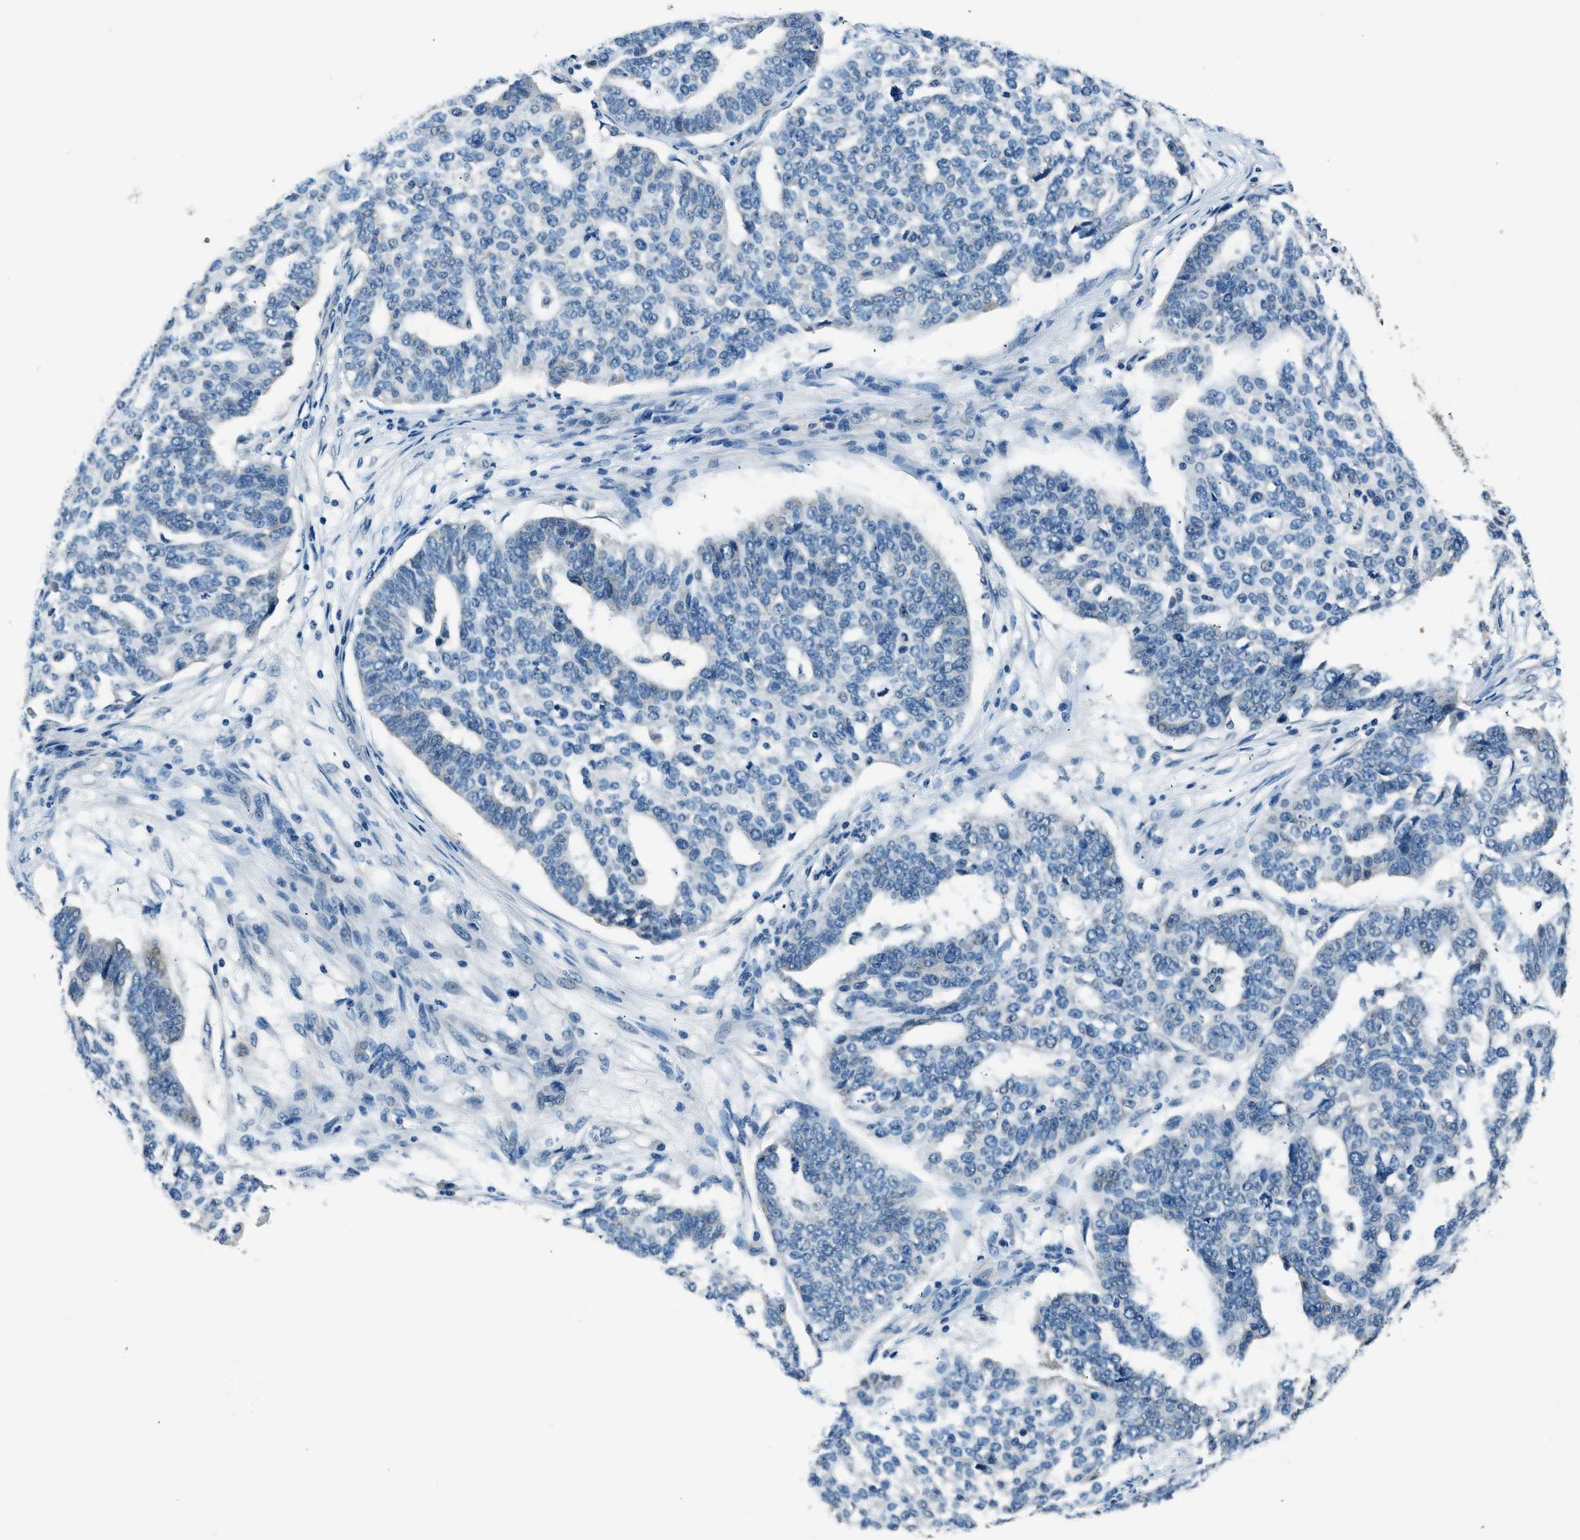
{"staining": {"intensity": "negative", "quantity": "none", "location": "none"}, "tissue": "ovarian cancer", "cell_type": "Tumor cells", "image_type": "cancer", "snomed": [{"axis": "morphology", "description": "Cystadenocarcinoma, serous, NOS"}, {"axis": "topography", "description": "Ovary"}], "caption": "Serous cystadenocarcinoma (ovarian) was stained to show a protein in brown. There is no significant positivity in tumor cells.", "gene": "NME8", "patient": {"sex": "female", "age": 59}}